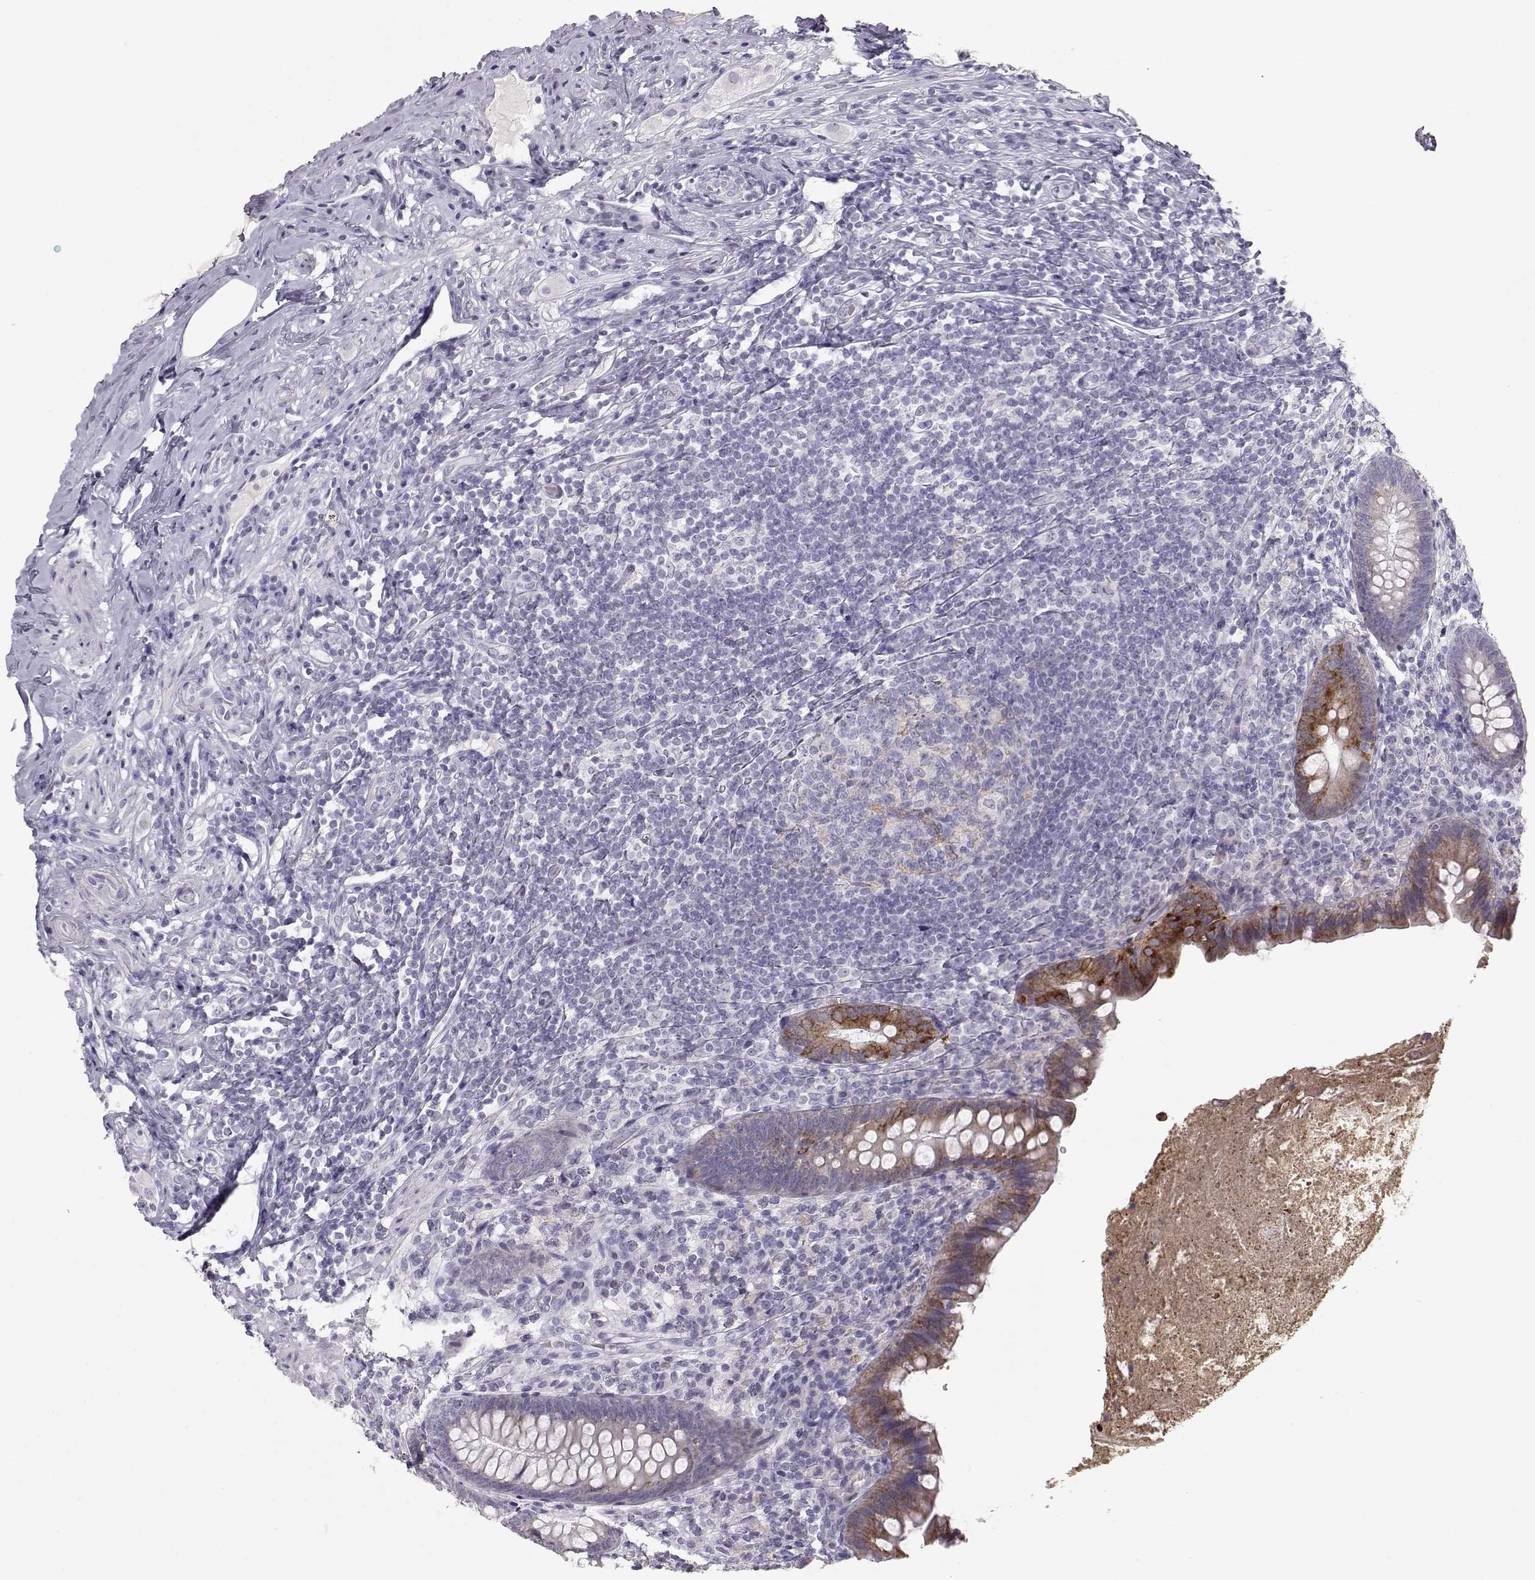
{"staining": {"intensity": "strong", "quantity": "25%-75%", "location": "cytoplasmic/membranous"}, "tissue": "appendix", "cell_type": "Glandular cells", "image_type": "normal", "snomed": [{"axis": "morphology", "description": "Normal tissue, NOS"}, {"axis": "topography", "description": "Appendix"}], "caption": "Appendix stained with IHC displays strong cytoplasmic/membranous expression in about 25%-75% of glandular cells. (DAB (3,3'-diaminobenzidine) = brown stain, brightfield microscopy at high magnification).", "gene": "LAMB3", "patient": {"sex": "male", "age": 47}}